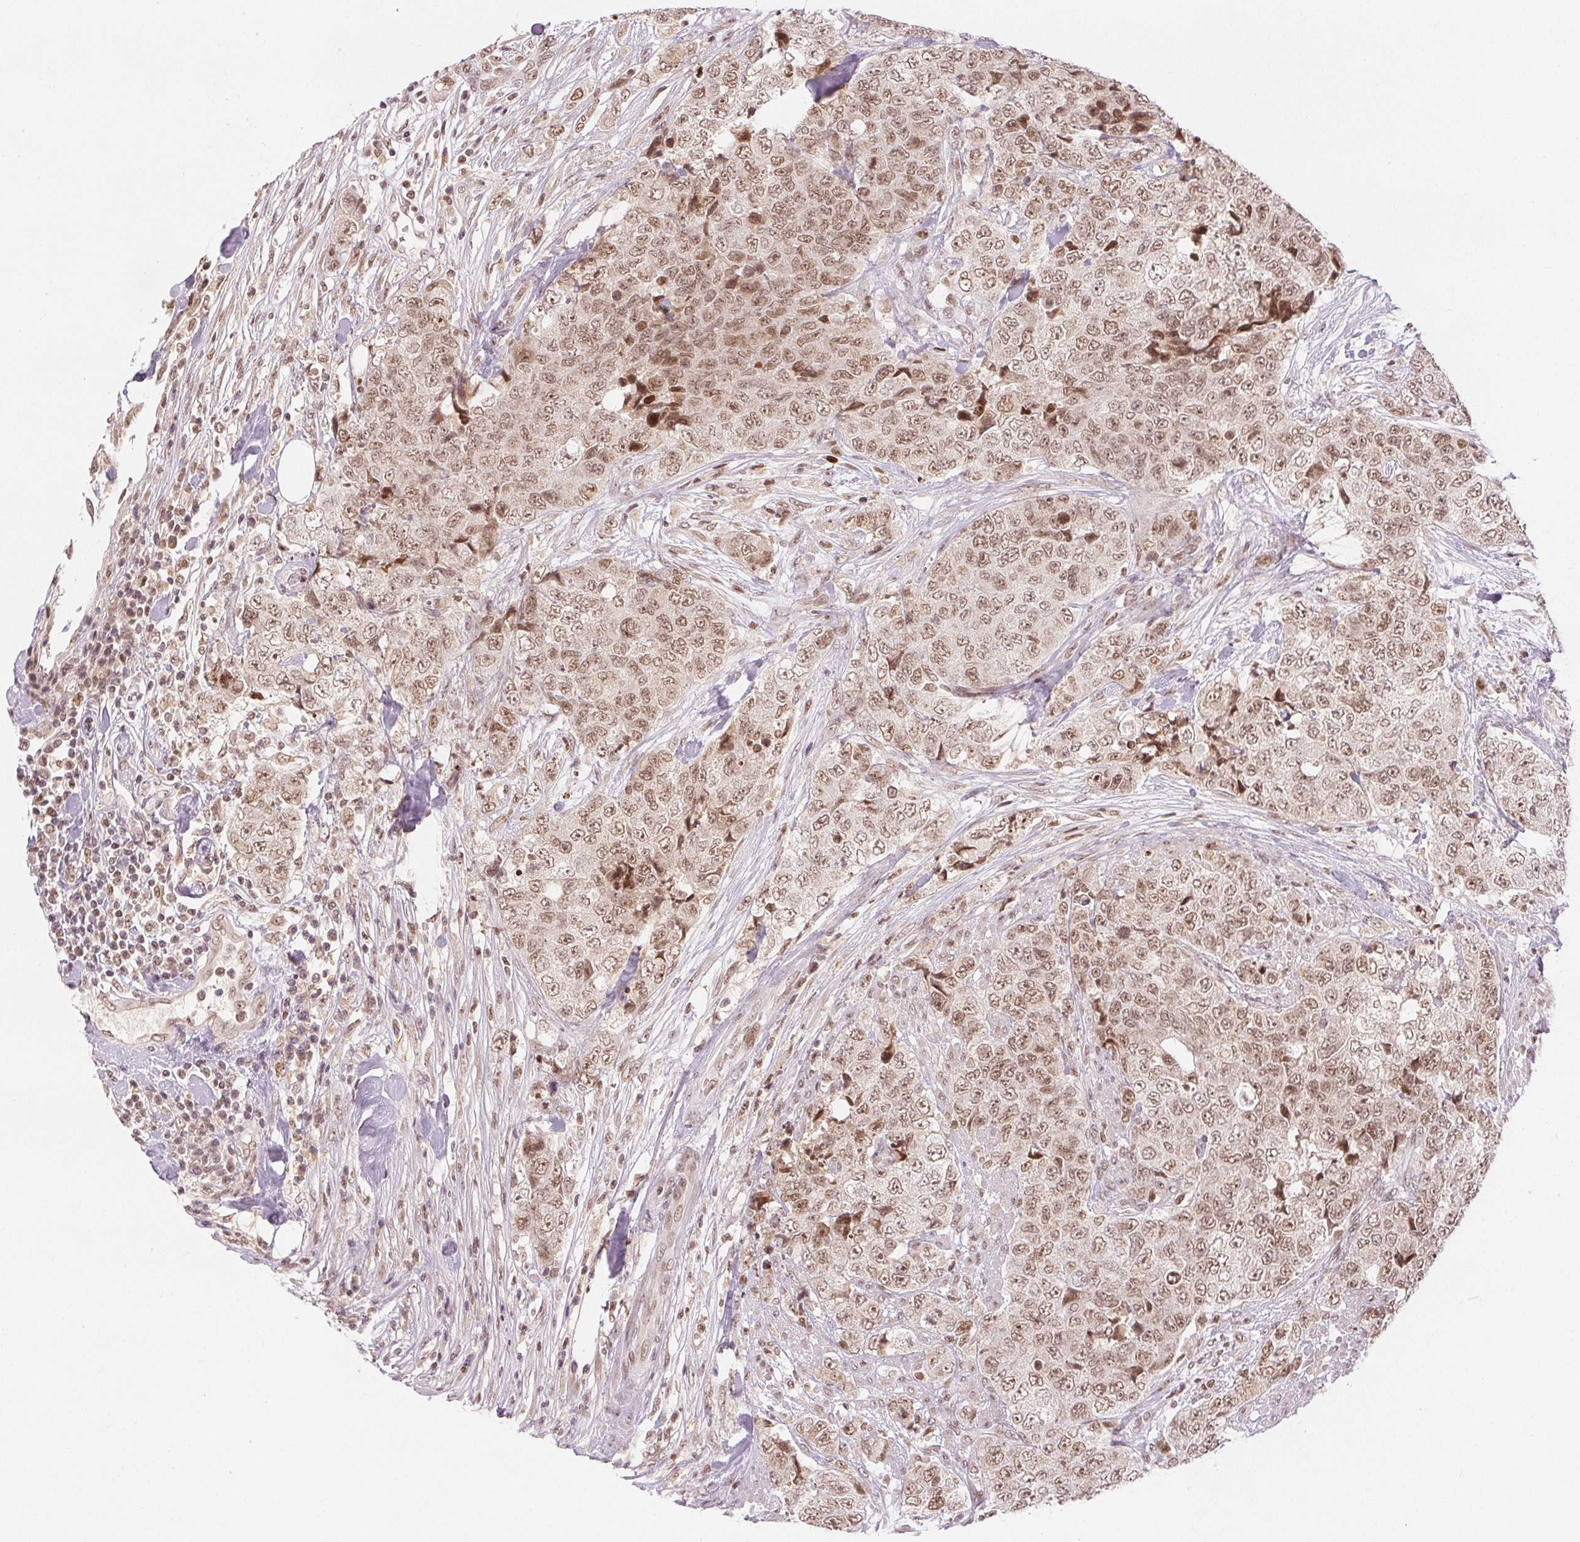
{"staining": {"intensity": "moderate", "quantity": ">75%", "location": "nuclear"}, "tissue": "urothelial cancer", "cell_type": "Tumor cells", "image_type": "cancer", "snomed": [{"axis": "morphology", "description": "Urothelial carcinoma, High grade"}, {"axis": "topography", "description": "Urinary bladder"}], "caption": "IHC (DAB) staining of urothelial carcinoma (high-grade) reveals moderate nuclear protein positivity in about >75% of tumor cells.", "gene": "DEK", "patient": {"sex": "female", "age": 78}}